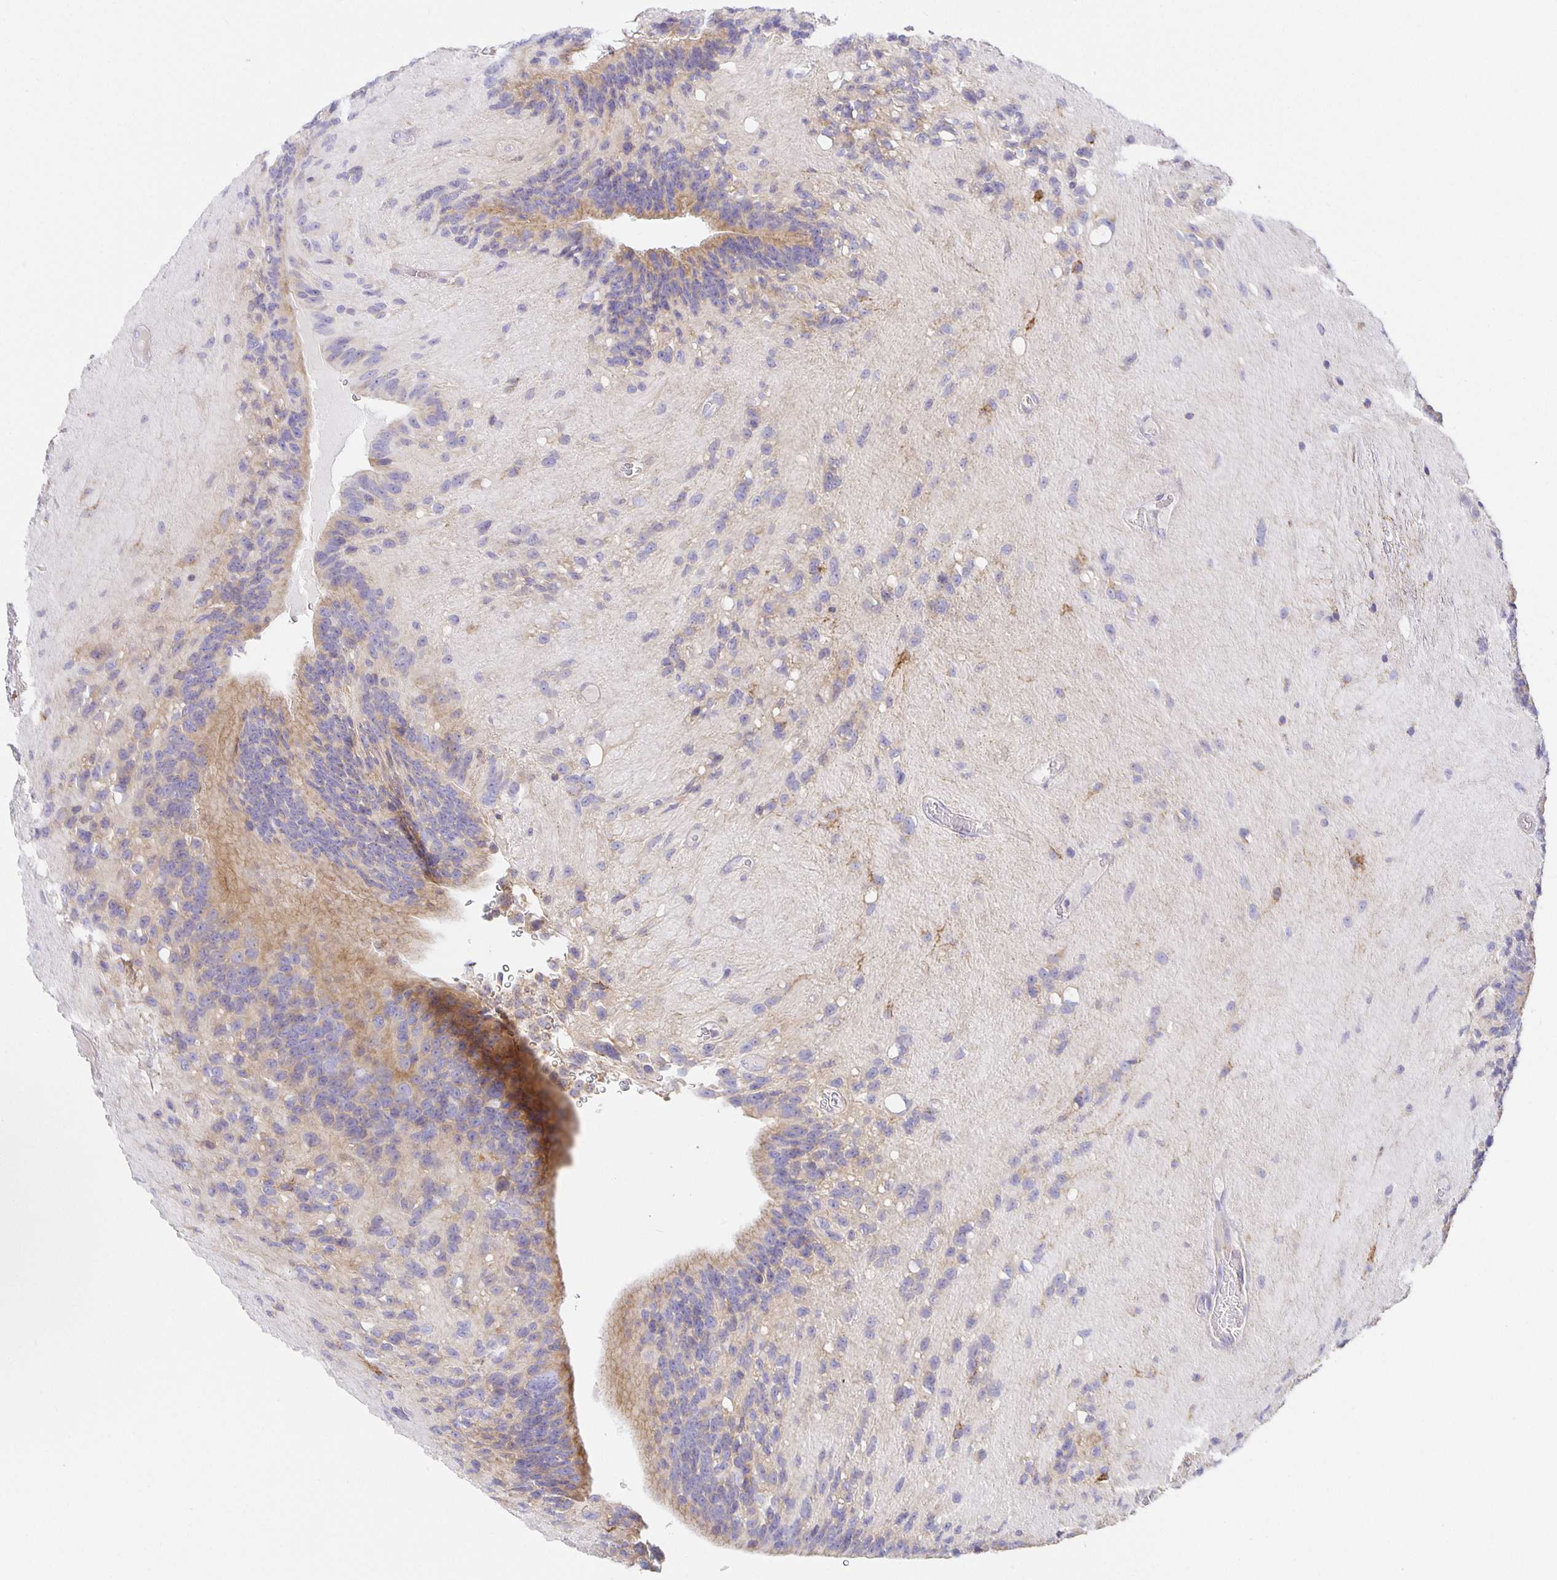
{"staining": {"intensity": "weak", "quantity": "<25%", "location": "cytoplasmic/membranous"}, "tissue": "glioma", "cell_type": "Tumor cells", "image_type": "cancer", "snomed": [{"axis": "morphology", "description": "Glioma, malignant, Low grade"}, {"axis": "topography", "description": "Brain"}], "caption": "DAB (3,3'-diaminobenzidine) immunohistochemical staining of human malignant low-grade glioma displays no significant positivity in tumor cells.", "gene": "FLRT3", "patient": {"sex": "male", "age": 31}}